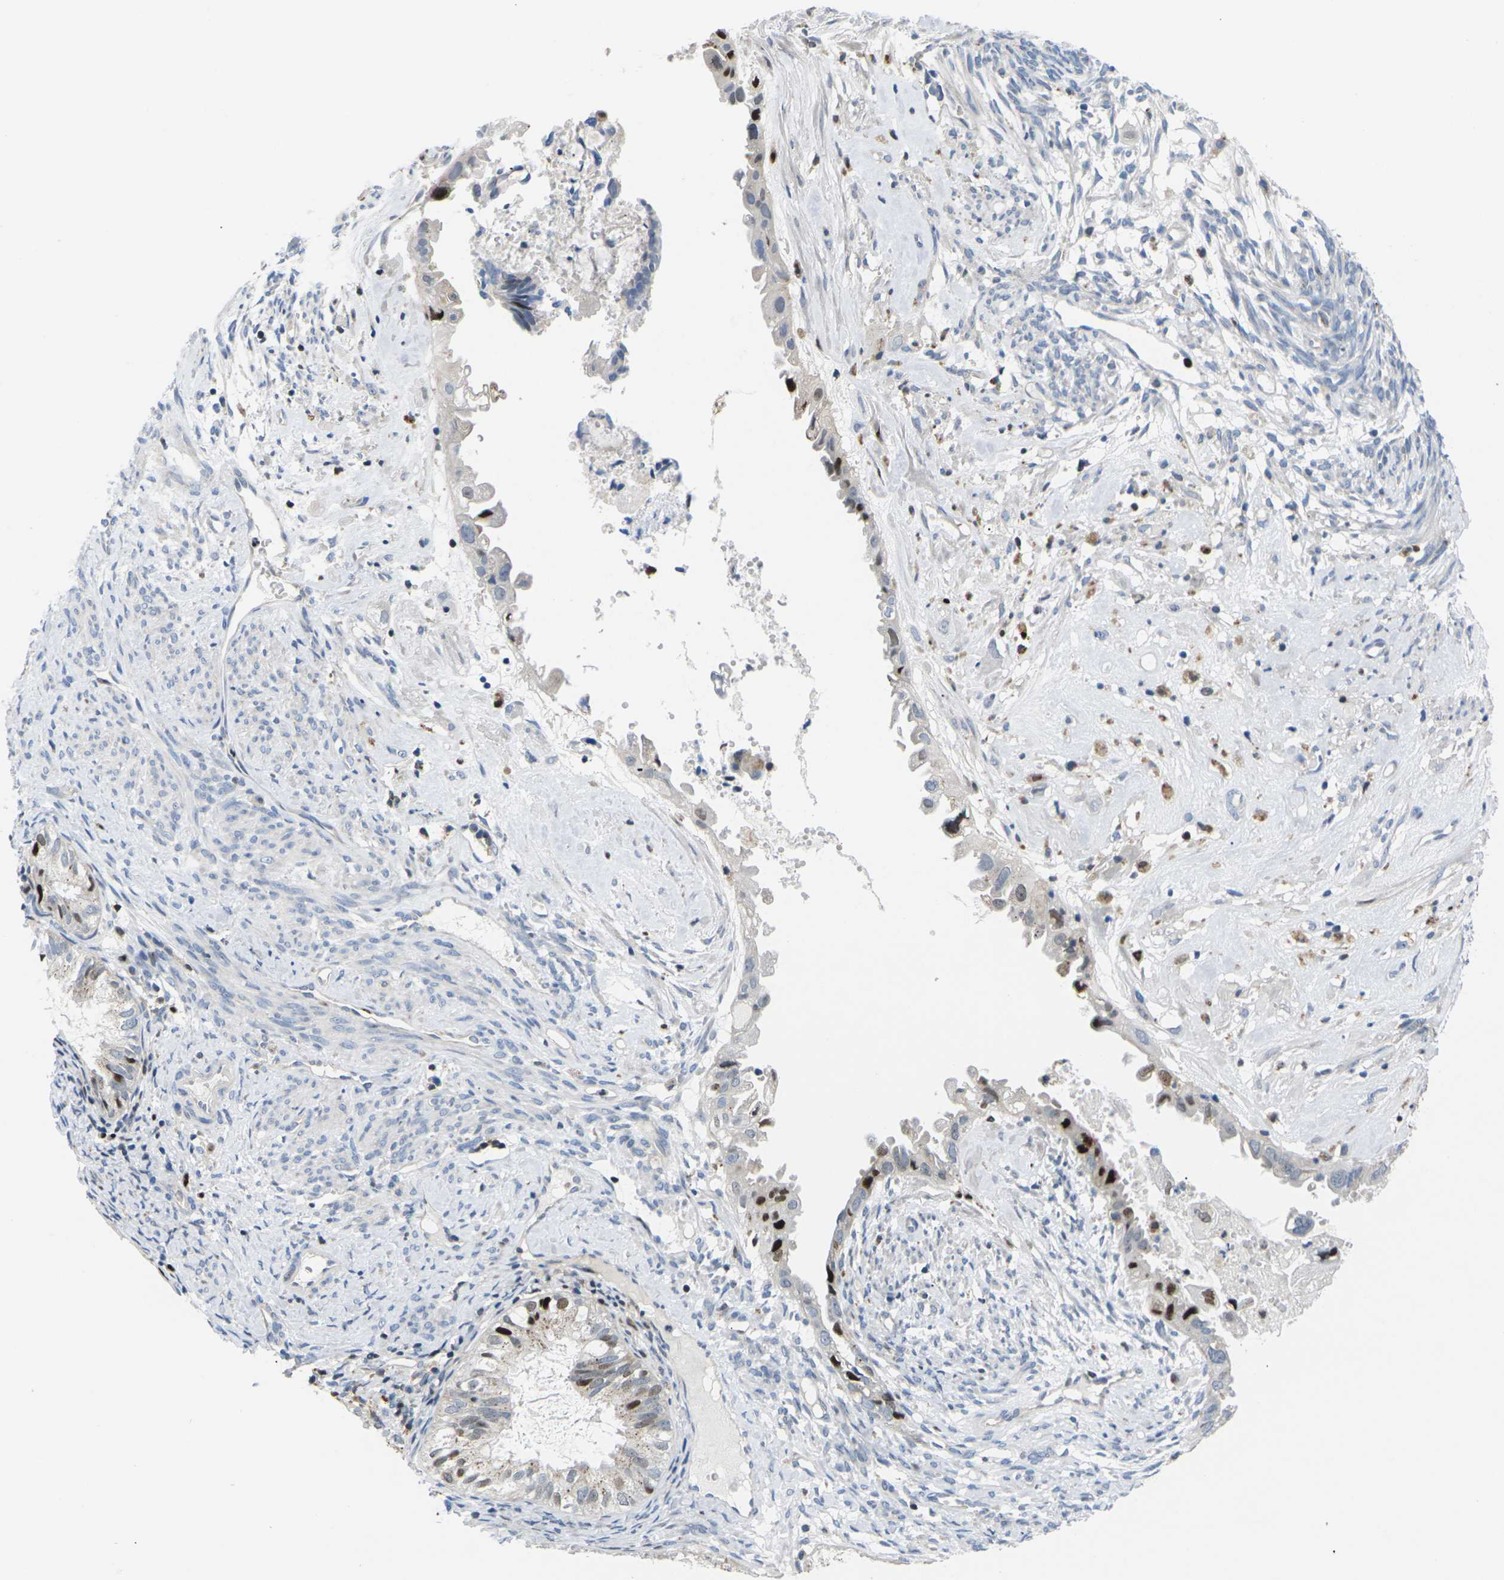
{"staining": {"intensity": "strong", "quantity": "<25%", "location": "nuclear"}, "tissue": "cervical cancer", "cell_type": "Tumor cells", "image_type": "cancer", "snomed": [{"axis": "morphology", "description": "Normal tissue, NOS"}, {"axis": "morphology", "description": "Adenocarcinoma, NOS"}, {"axis": "topography", "description": "Cervix"}, {"axis": "topography", "description": "Endometrium"}], "caption": "Immunohistochemical staining of cervical cancer (adenocarcinoma) shows medium levels of strong nuclear protein expression in approximately <25% of tumor cells. (Stains: DAB (3,3'-diaminobenzidine) in brown, nuclei in blue, Microscopy: brightfield microscopy at high magnification).", "gene": "RPS6KA3", "patient": {"sex": "female", "age": 86}}